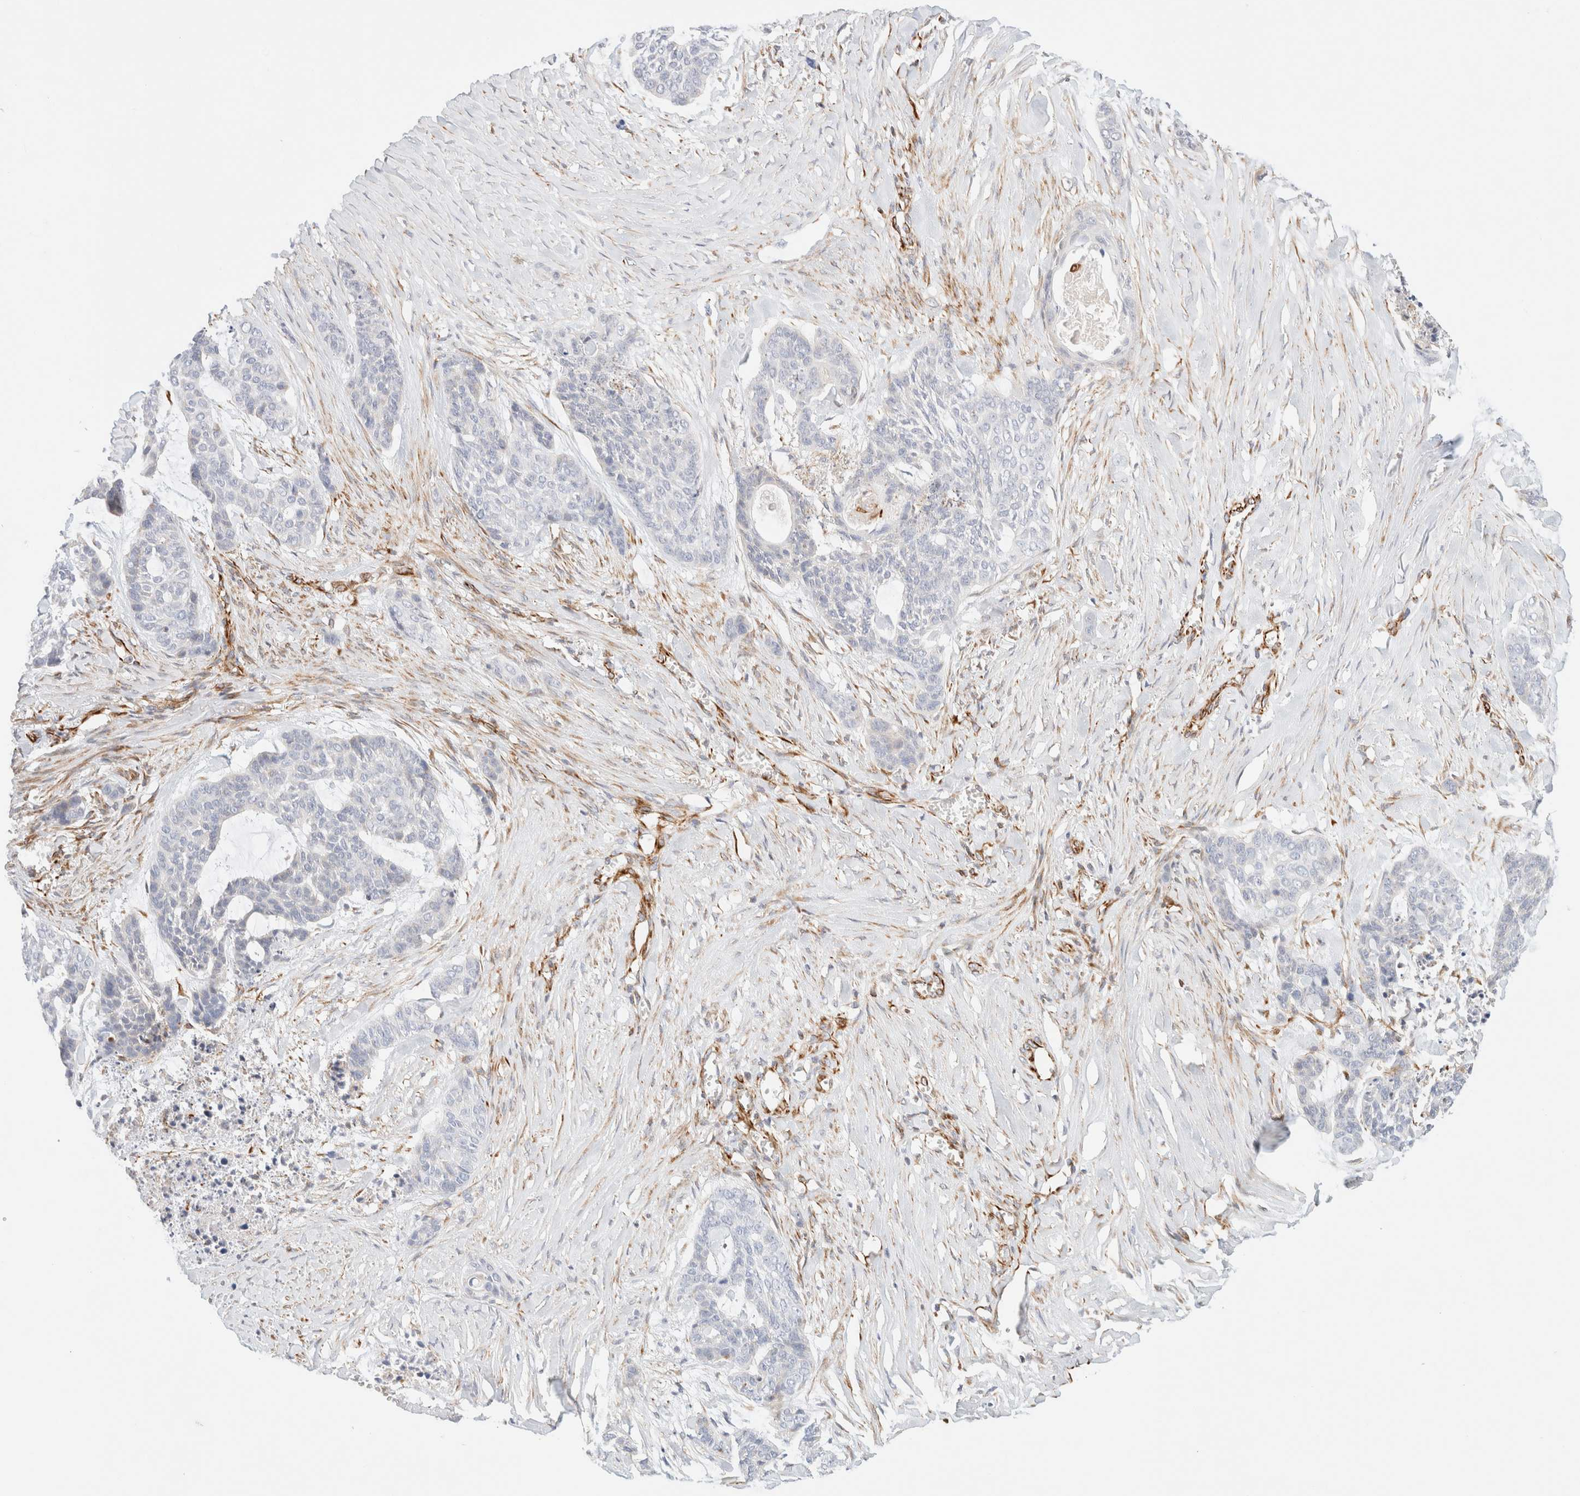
{"staining": {"intensity": "negative", "quantity": "none", "location": "none"}, "tissue": "skin cancer", "cell_type": "Tumor cells", "image_type": "cancer", "snomed": [{"axis": "morphology", "description": "Basal cell carcinoma"}, {"axis": "topography", "description": "Skin"}], "caption": "There is no significant positivity in tumor cells of basal cell carcinoma (skin).", "gene": "SLC25A48", "patient": {"sex": "female", "age": 64}}